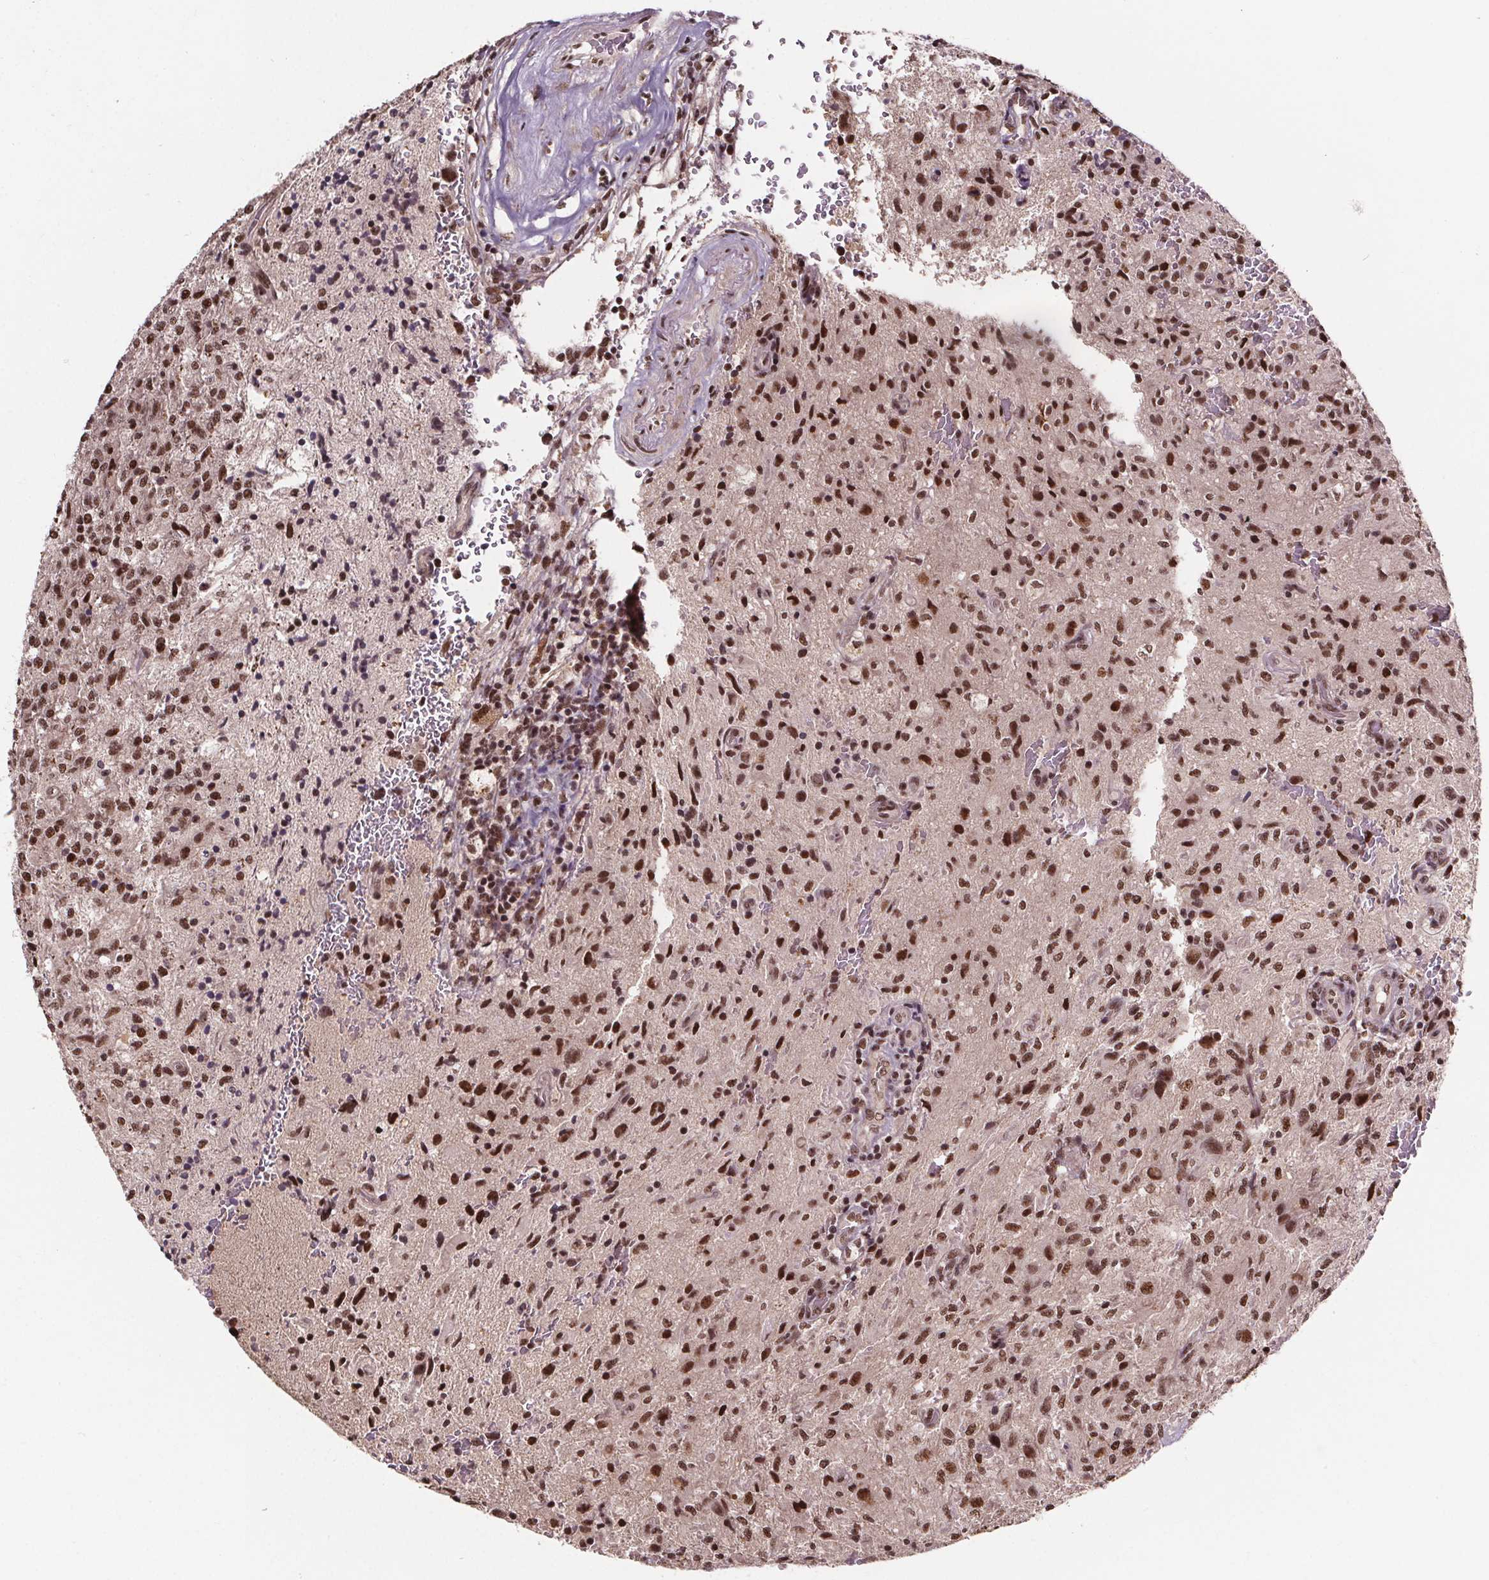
{"staining": {"intensity": "moderate", "quantity": ">75%", "location": "nuclear"}, "tissue": "glioma", "cell_type": "Tumor cells", "image_type": "cancer", "snomed": [{"axis": "morphology", "description": "Glioma, malignant, High grade"}, {"axis": "topography", "description": "Brain"}], "caption": "Immunohistochemistry histopathology image of human glioma stained for a protein (brown), which displays medium levels of moderate nuclear expression in approximately >75% of tumor cells.", "gene": "JARID2", "patient": {"sex": "male", "age": 68}}